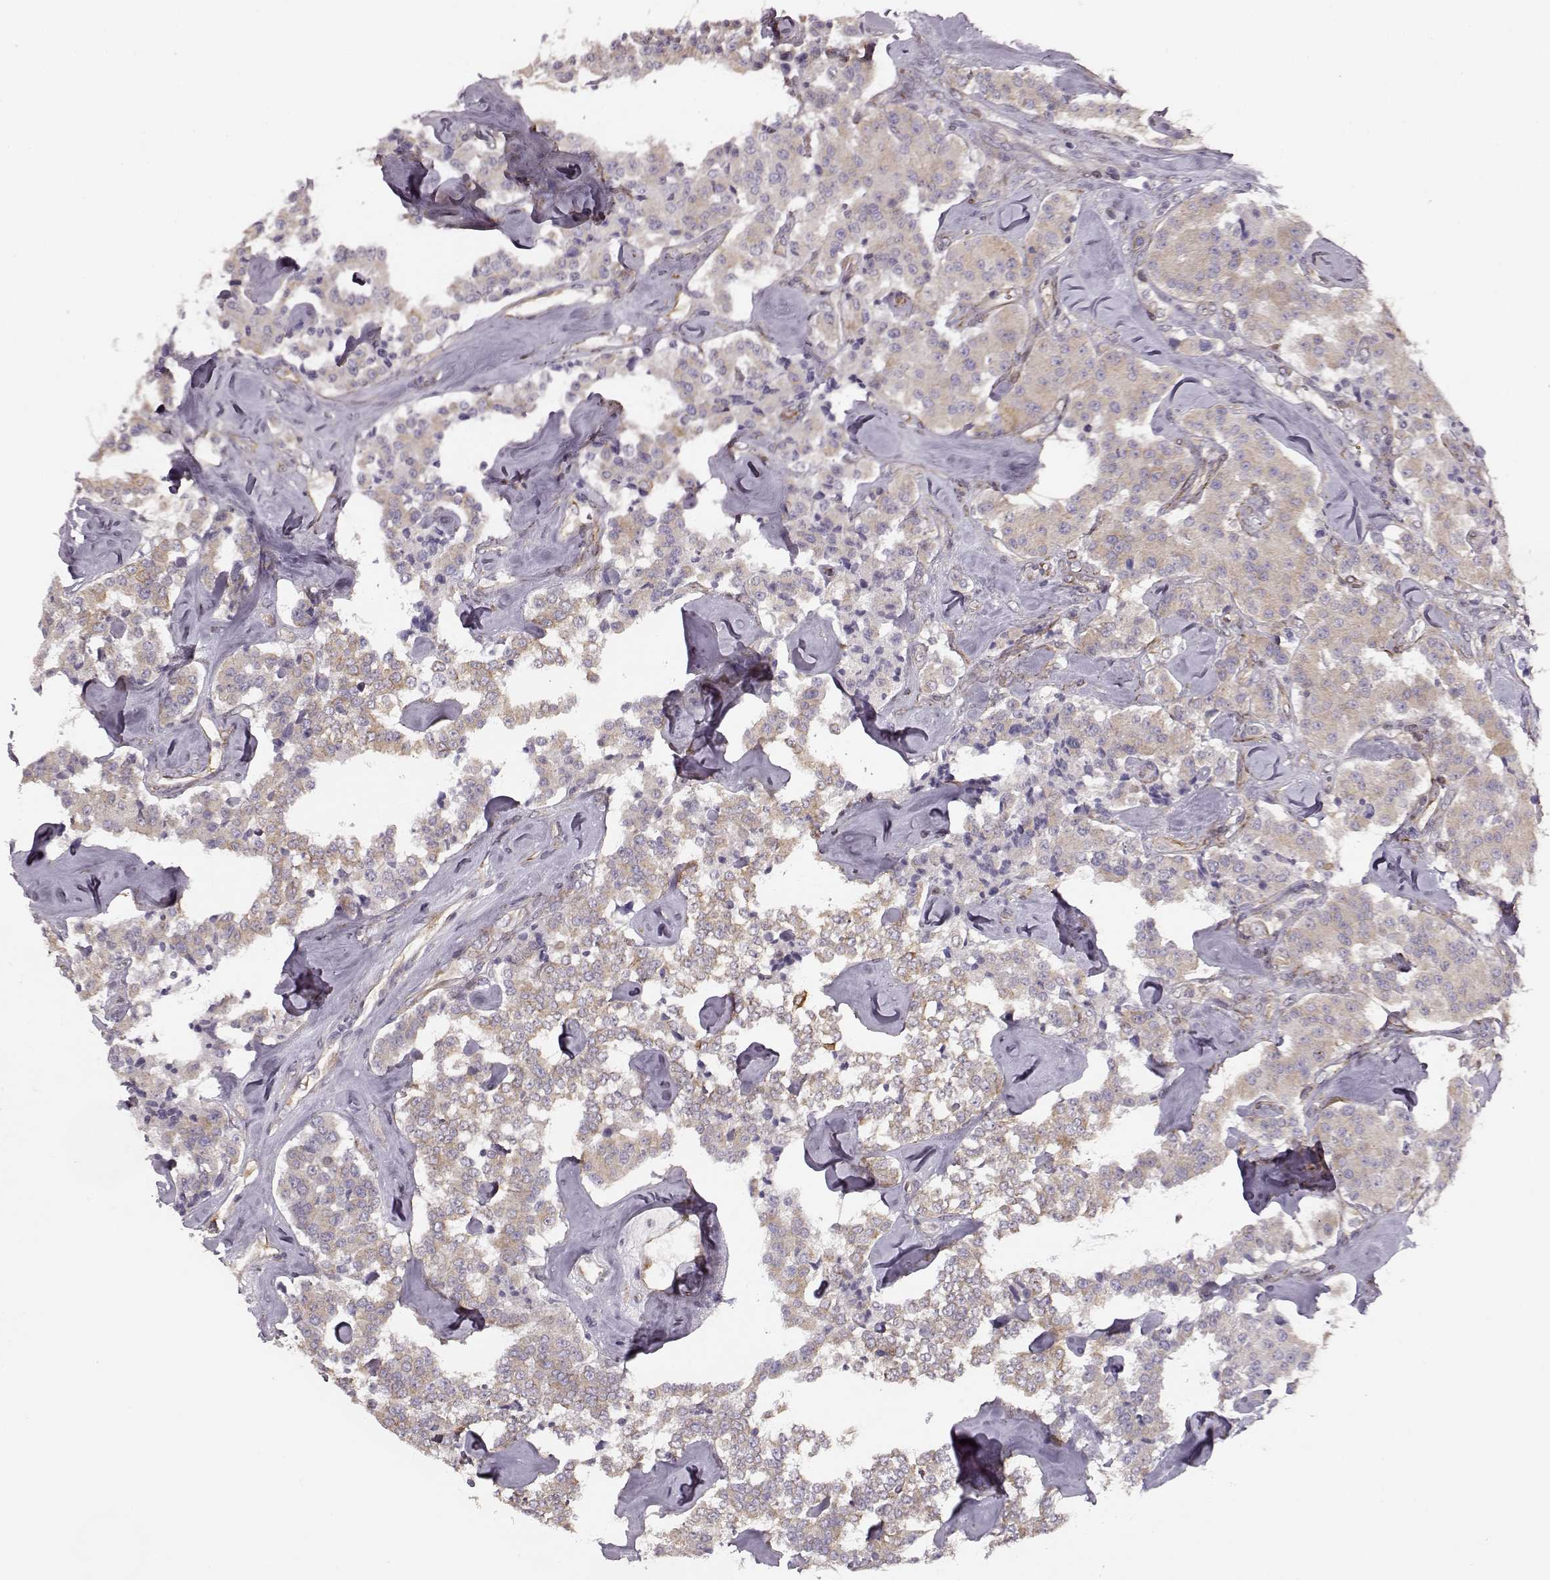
{"staining": {"intensity": "weak", "quantity": ">75%", "location": "cytoplasmic/membranous"}, "tissue": "carcinoid", "cell_type": "Tumor cells", "image_type": "cancer", "snomed": [{"axis": "morphology", "description": "Carcinoid, malignant, NOS"}, {"axis": "topography", "description": "Pancreas"}], "caption": "Immunohistochemistry of human carcinoid demonstrates low levels of weak cytoplasmic/membranous positivity in approximately >75% of tumor cells.", "gene": "MTR", "patient": {"sex": "male", "age": 41}}